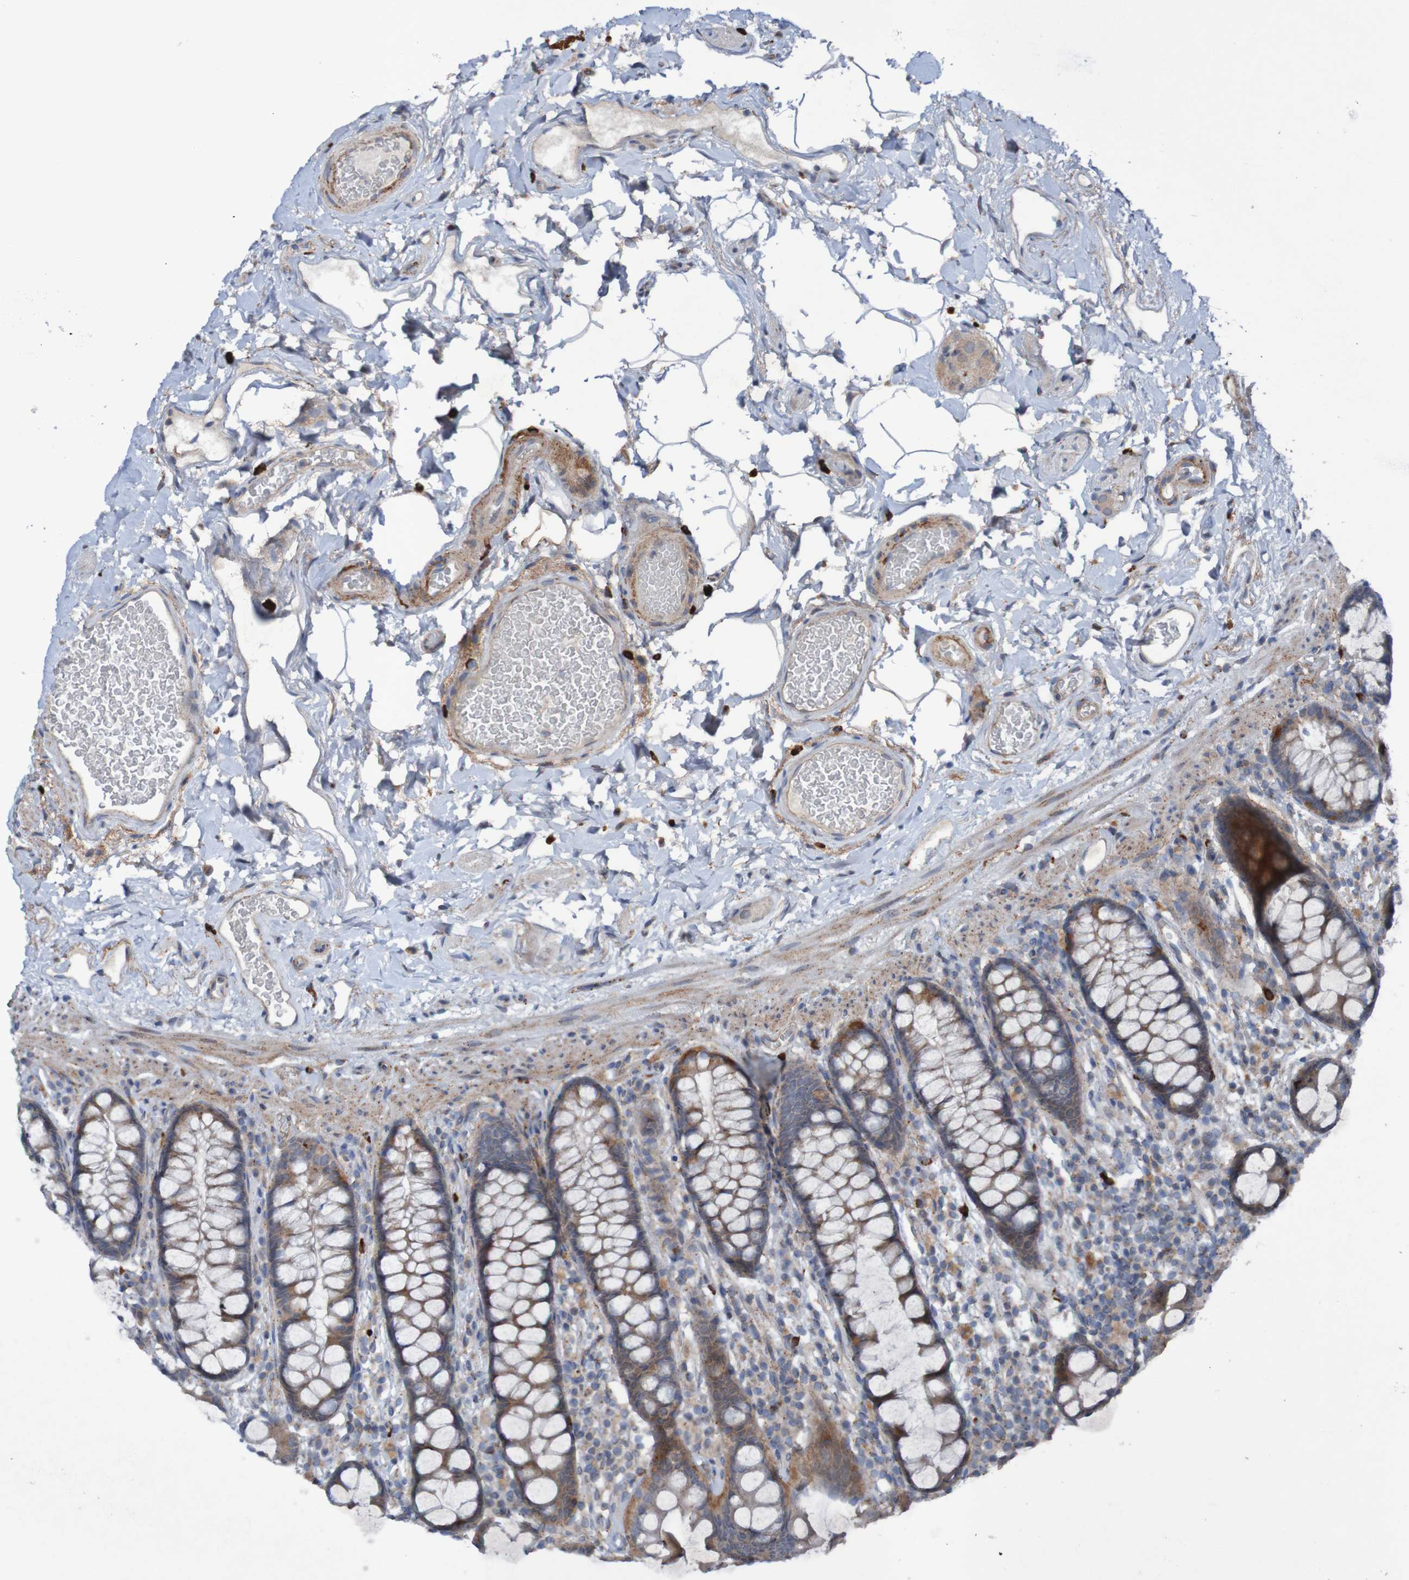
{"staining": {"intensity": "moderate", "quantity": ">75%", "location": "cytoplasmic/membranous"}, "tissue": "colon", "cell_type": "Endothelial cells", "image_type": "normal", "snomed": [{"axis": "morphology", "description": "Normal tissue, NOS"}, {"axis": "topography", "description": "Colon"}], "caption": "A micrograph of colon stained for a protein reveals moderate cytoplasmic/membranous brown staining in endothelial cells. The staining was performed using DAB (3,3'-diaminobenzidine) to visualize the protein expression in brown, while the nuclei were stained in blue with hematoxylin (Magnification: 20x).", "gene": "ANGPT4", "patient": {"sex": "female", "age": 80}}